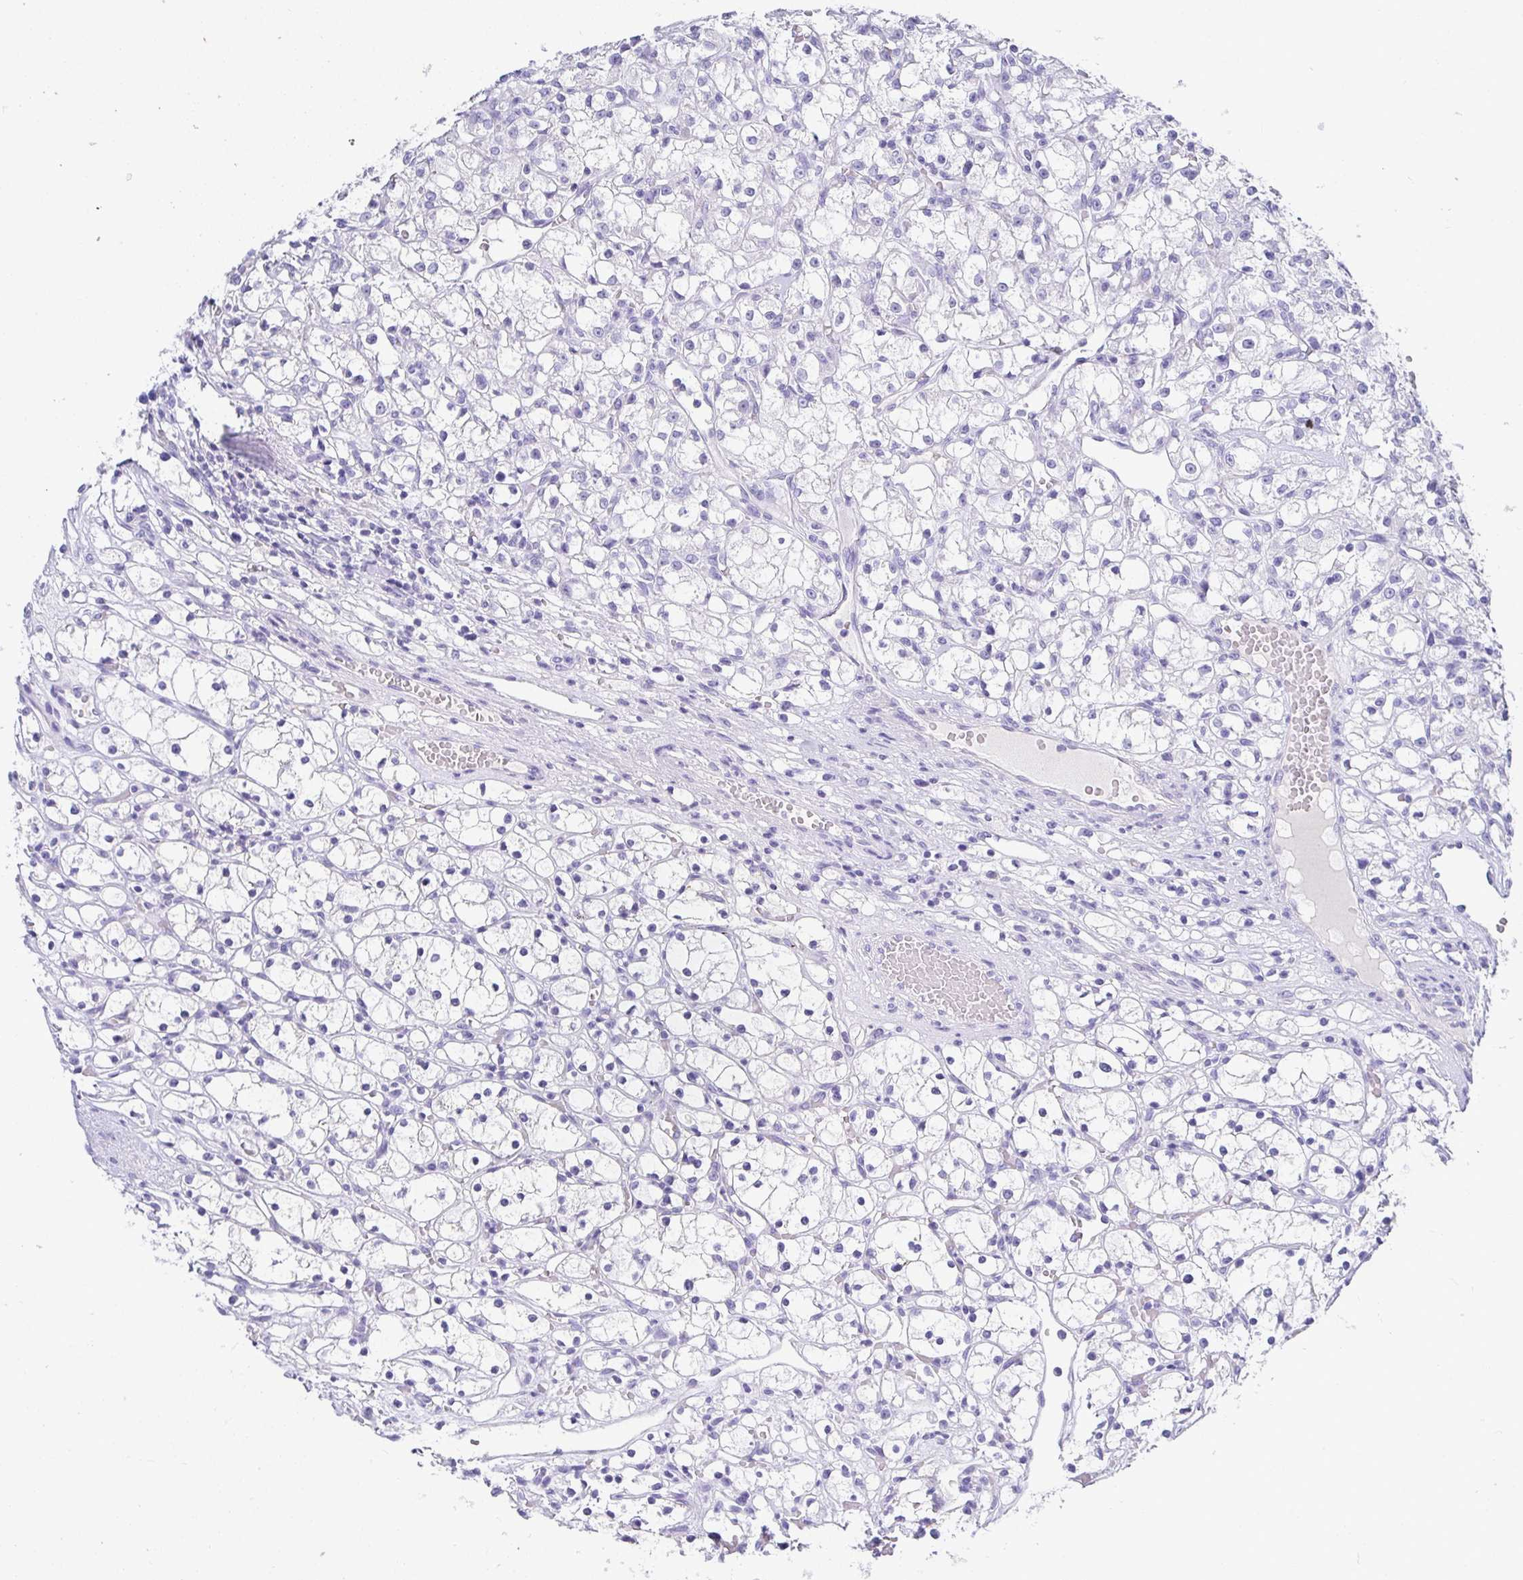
{"staining": {"intensity": "negative", "quantity": "none", "location": "none"}, "tissue": "renal cancer", "cell_type": "Tumor cells", "image_type": "cancer", "snomed": [{"axis": "morphology", "description": "Adenocarcinoma, NOS"}, {"axis": "topography", "description": "Kidney"}], "caption": "Photomicrograph shows no significant protein expression in tumor cells of renal cancer (adenocarcinoma).", "gene": "TMEM241", "patient": {"sex": "female", "age": 59}}